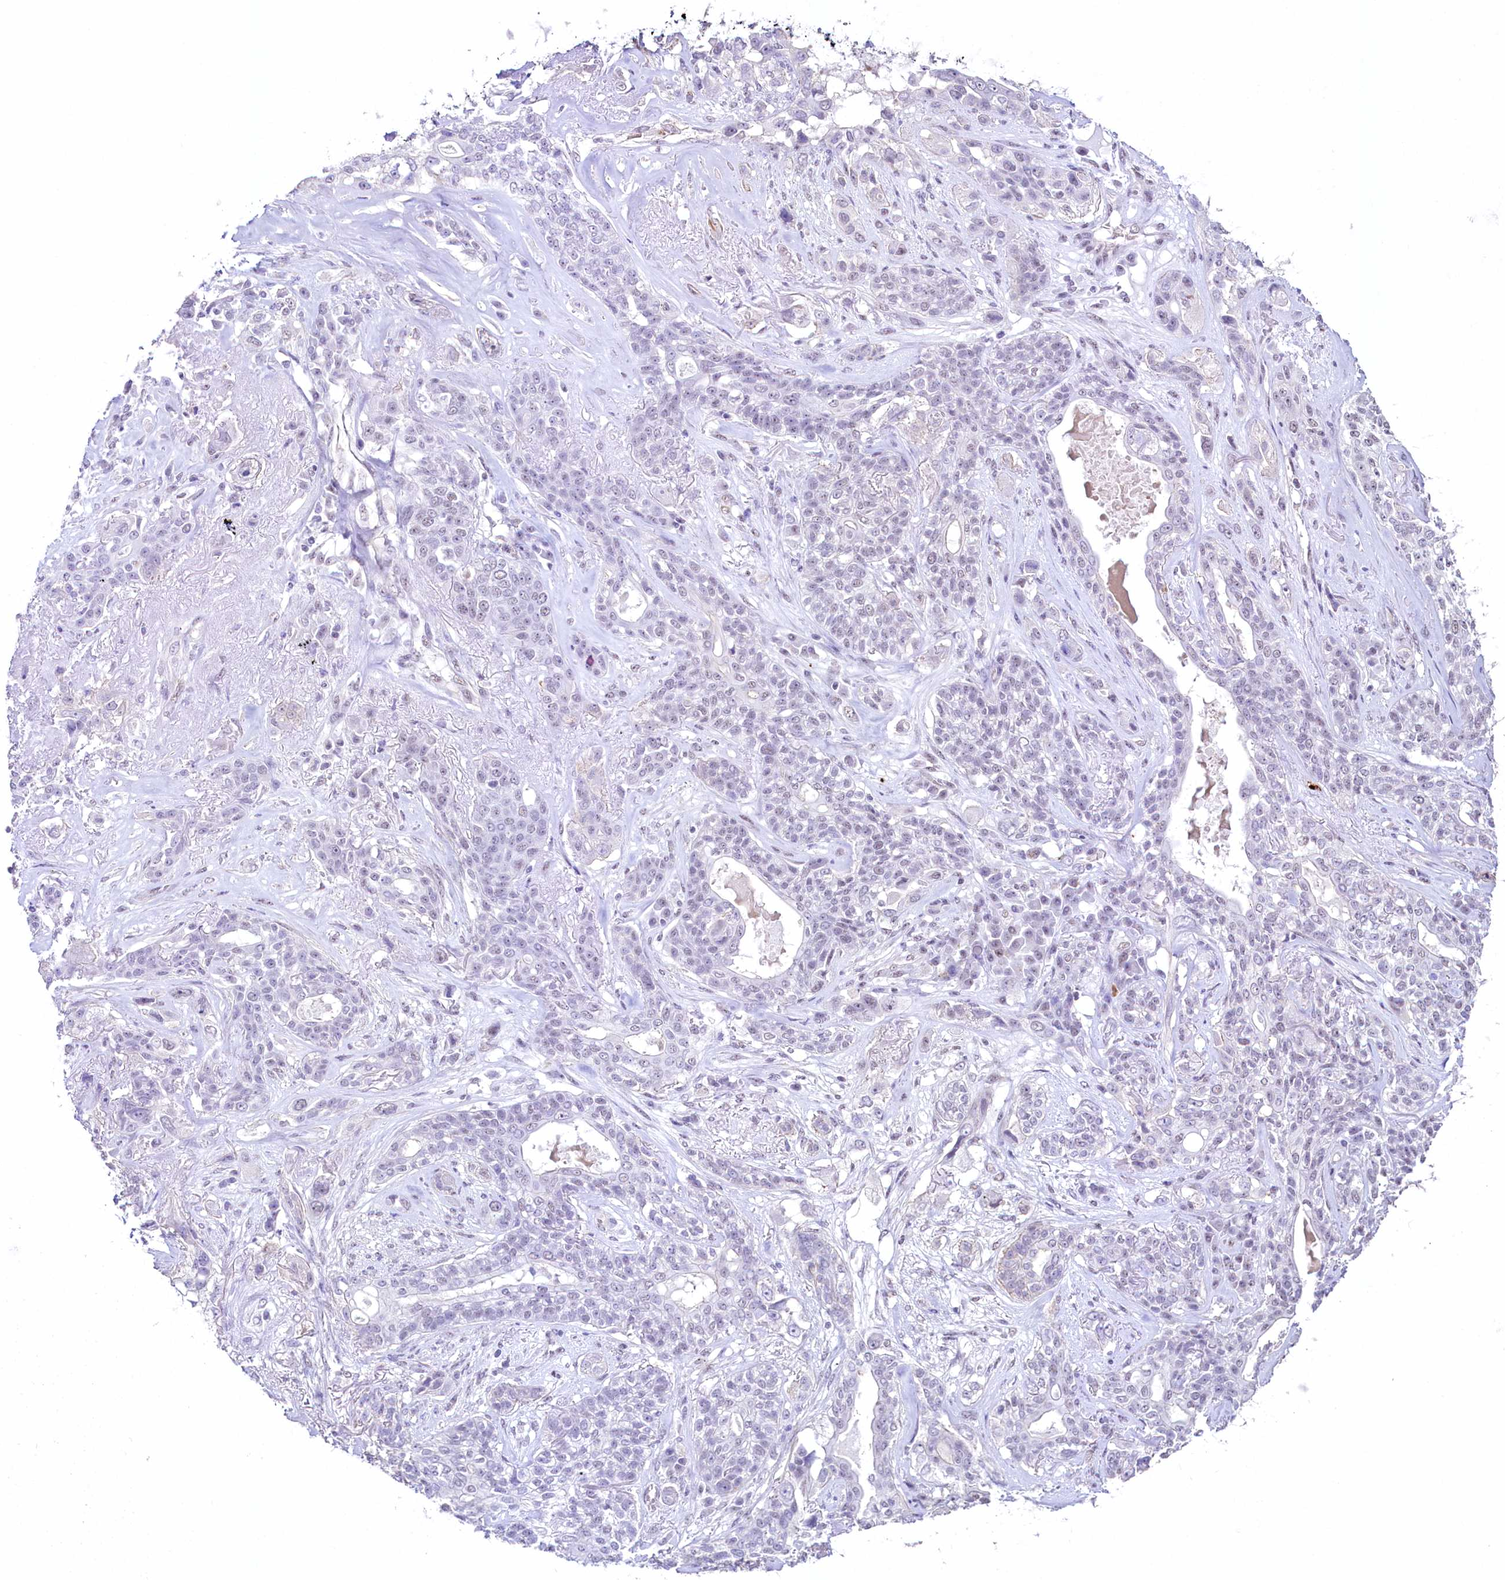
{"staining": {"intensity": "negative", "quantity": "none", "location": "none"}, "tissue": "lung cancer", "cell_type": "Tumor cells", "image_type": "cancer", "snomed": [{"axis": "morphology", "description": "Squamous cell carcinoma, NOS"}, {"axis": "topography", "description": "Lung"}], "caption": "Histopathology image shows no significant protein staining in tumor cells of lung cancer (squamous cell carcinoma). (Immunohistochemistry (ihc), brightfield microscopy, high magnification).", "gene": "SFSWAP", "patient": {"sex": "female", "age": 70}}